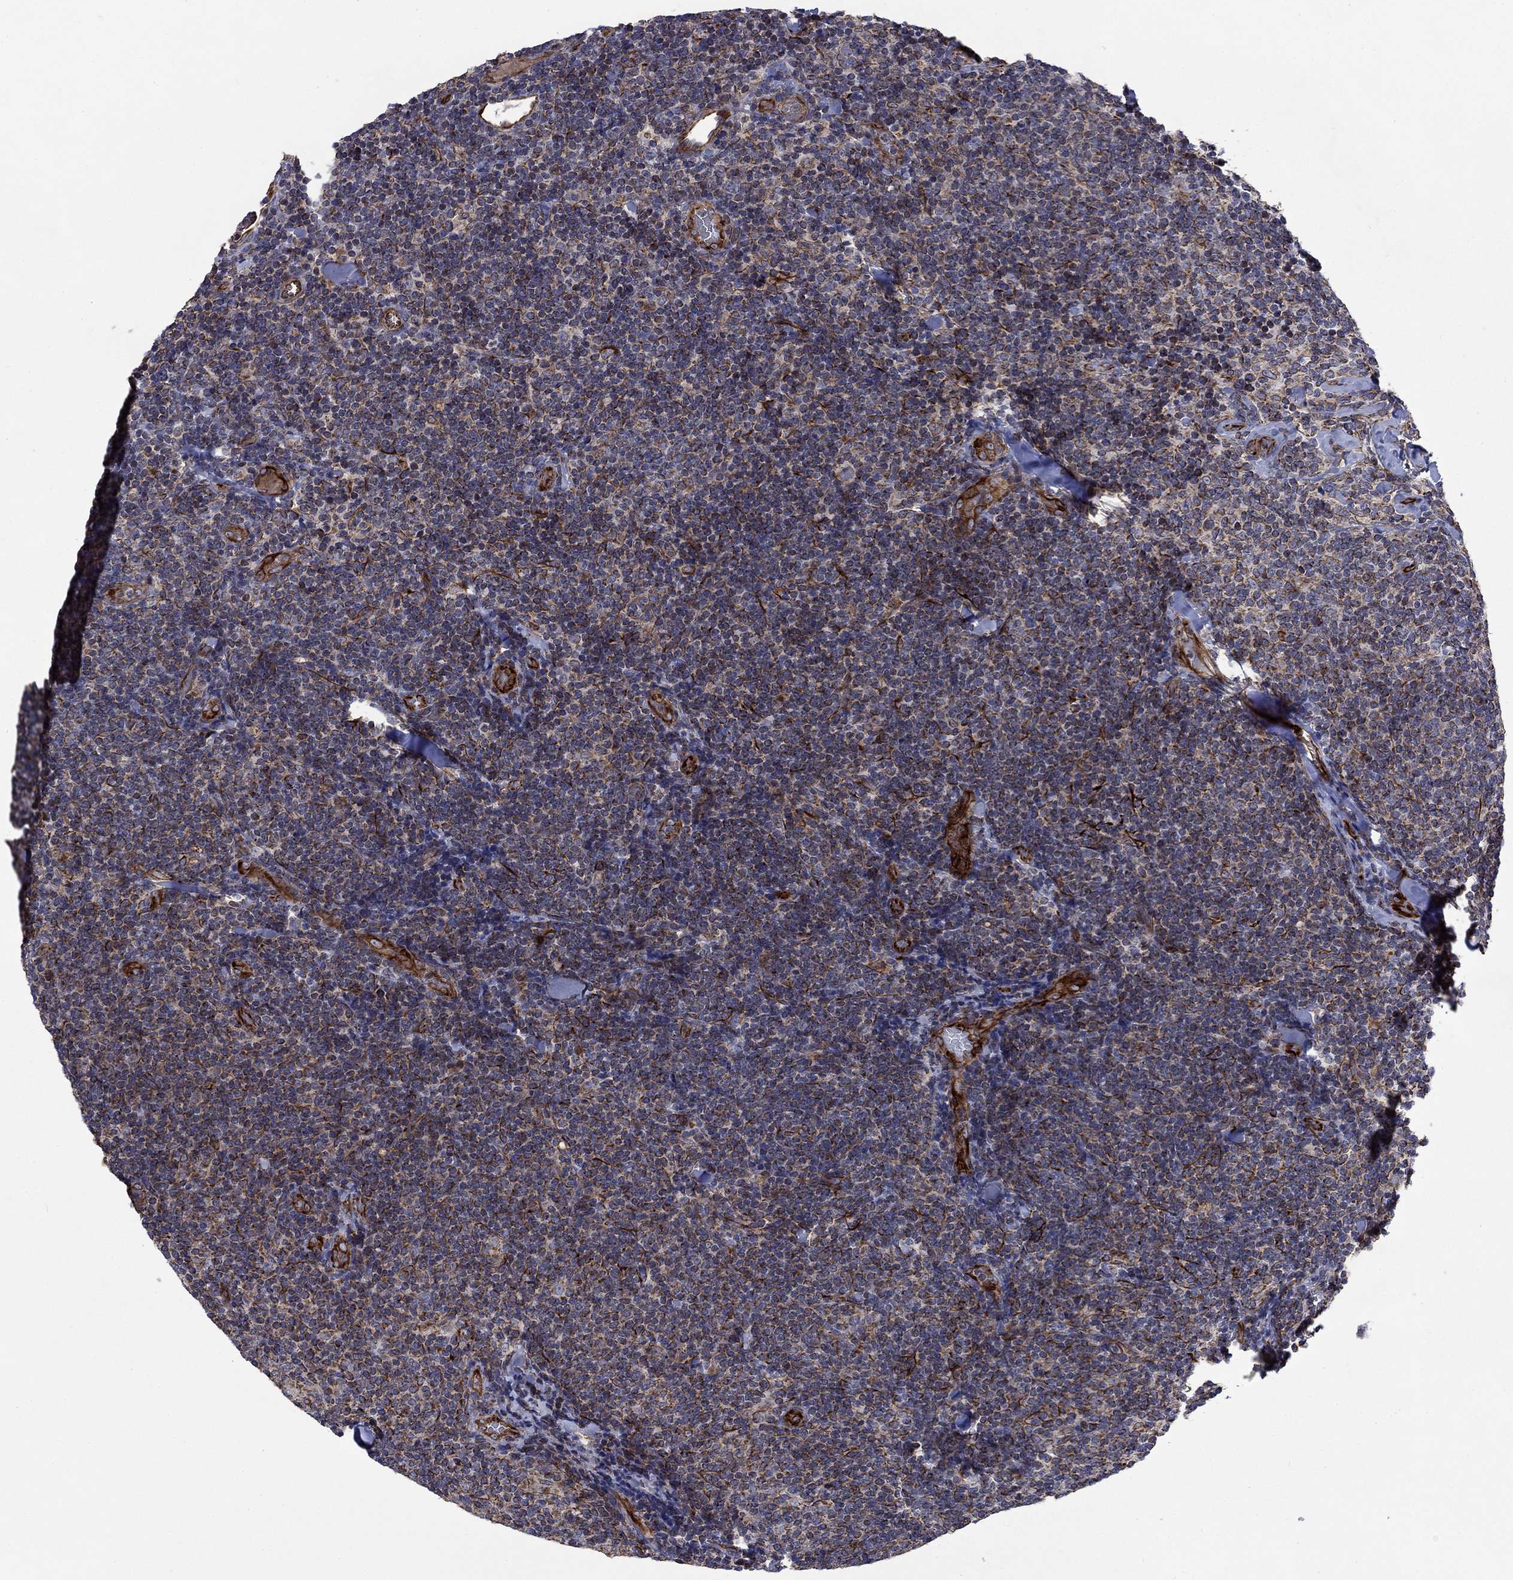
{"staining": {"intensity": "moderate", "quantity": "25%-75%", "location": "cytoplasmic/membranous"}, "tissue": "lymphoma", "cell_type": "Tumor cells", "image_type": "cancer", "snomed": [{"axis": "morphology", "description": "Malignant lymphoma, non-Hodgkin's type, Low grade"}, {"axis": "topography", "description": "Lymph node"}], "caption": "Tumor cells show moderate cytoplasmic/membranous expression in approximately 25%-75% of cells in low-grade malignant lymphoma, non-Hodgkin's type. The staining was performed using DAB (3,3'-diaminobenzidine) to visualize the protein expression in brown, while the nuclei were stained in blue with hematoxylin (Magnification: 20x).", "gene": "NDUFC1", "patient": {"sex": "female", "age": 56}}